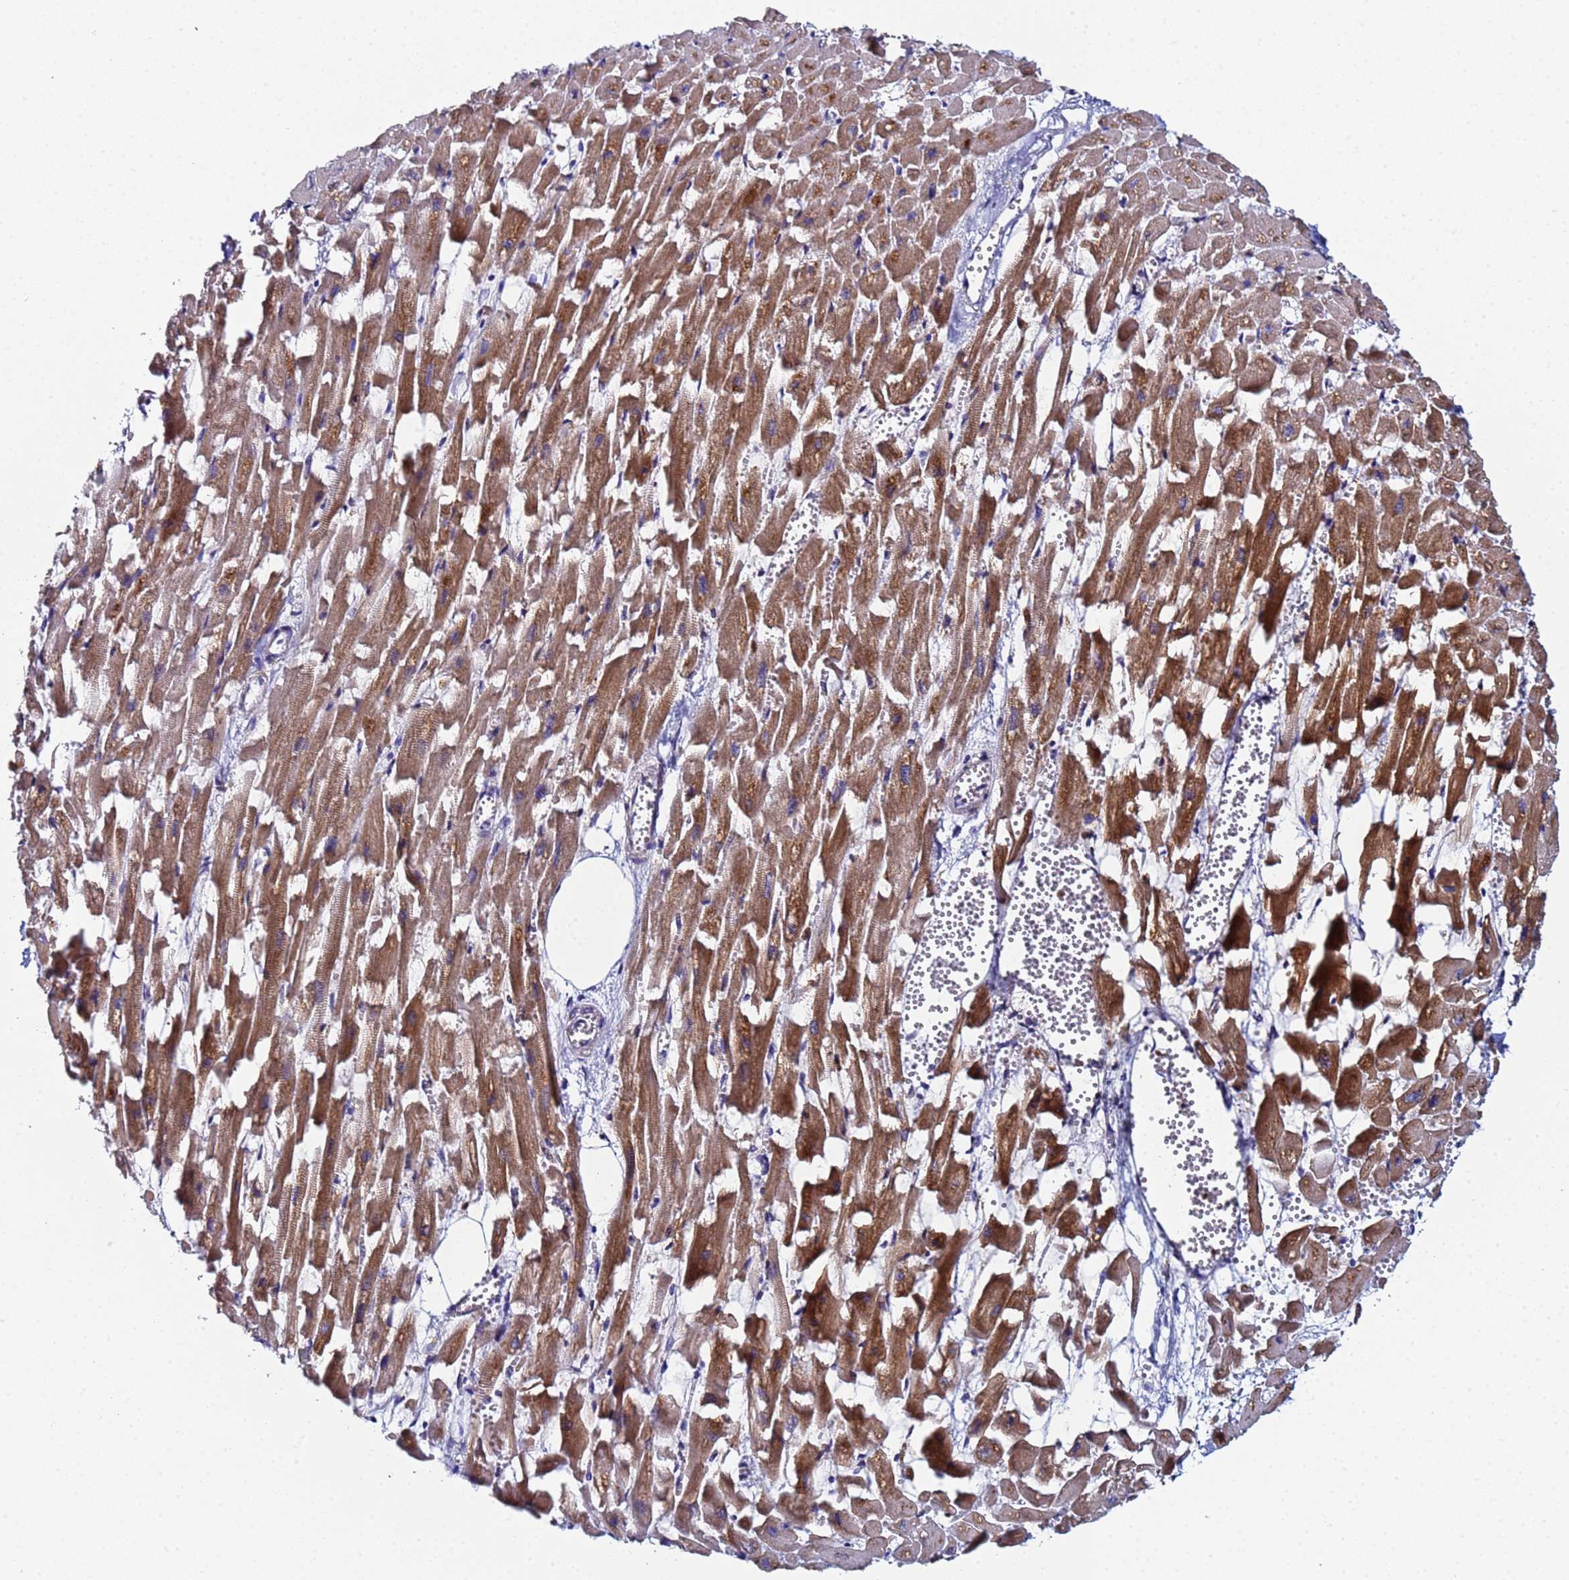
{"staining": {"intensity": "strong", "quantity": ">75%", "location": "cytoplasmic/membranous"}, "tissue": "heart muscle", "cell_type": "Cardiomyocytes", "image_type": "normal", "snomed": [{"axis": "morphology", "description": "Normal tissue, NOS"}, {"axis": "topography", "description": "Heart"}], "caption": "Immunohistochemistry (IHC) photomicrograph of normal heart muscle stained for a protein (brown), which shows high levels of strong cytoplasmic/membranous positivity in about >75% of cardiomyocytes.", "gene": "CCDC127", "patient": {"sex": "female", "age": 64}}